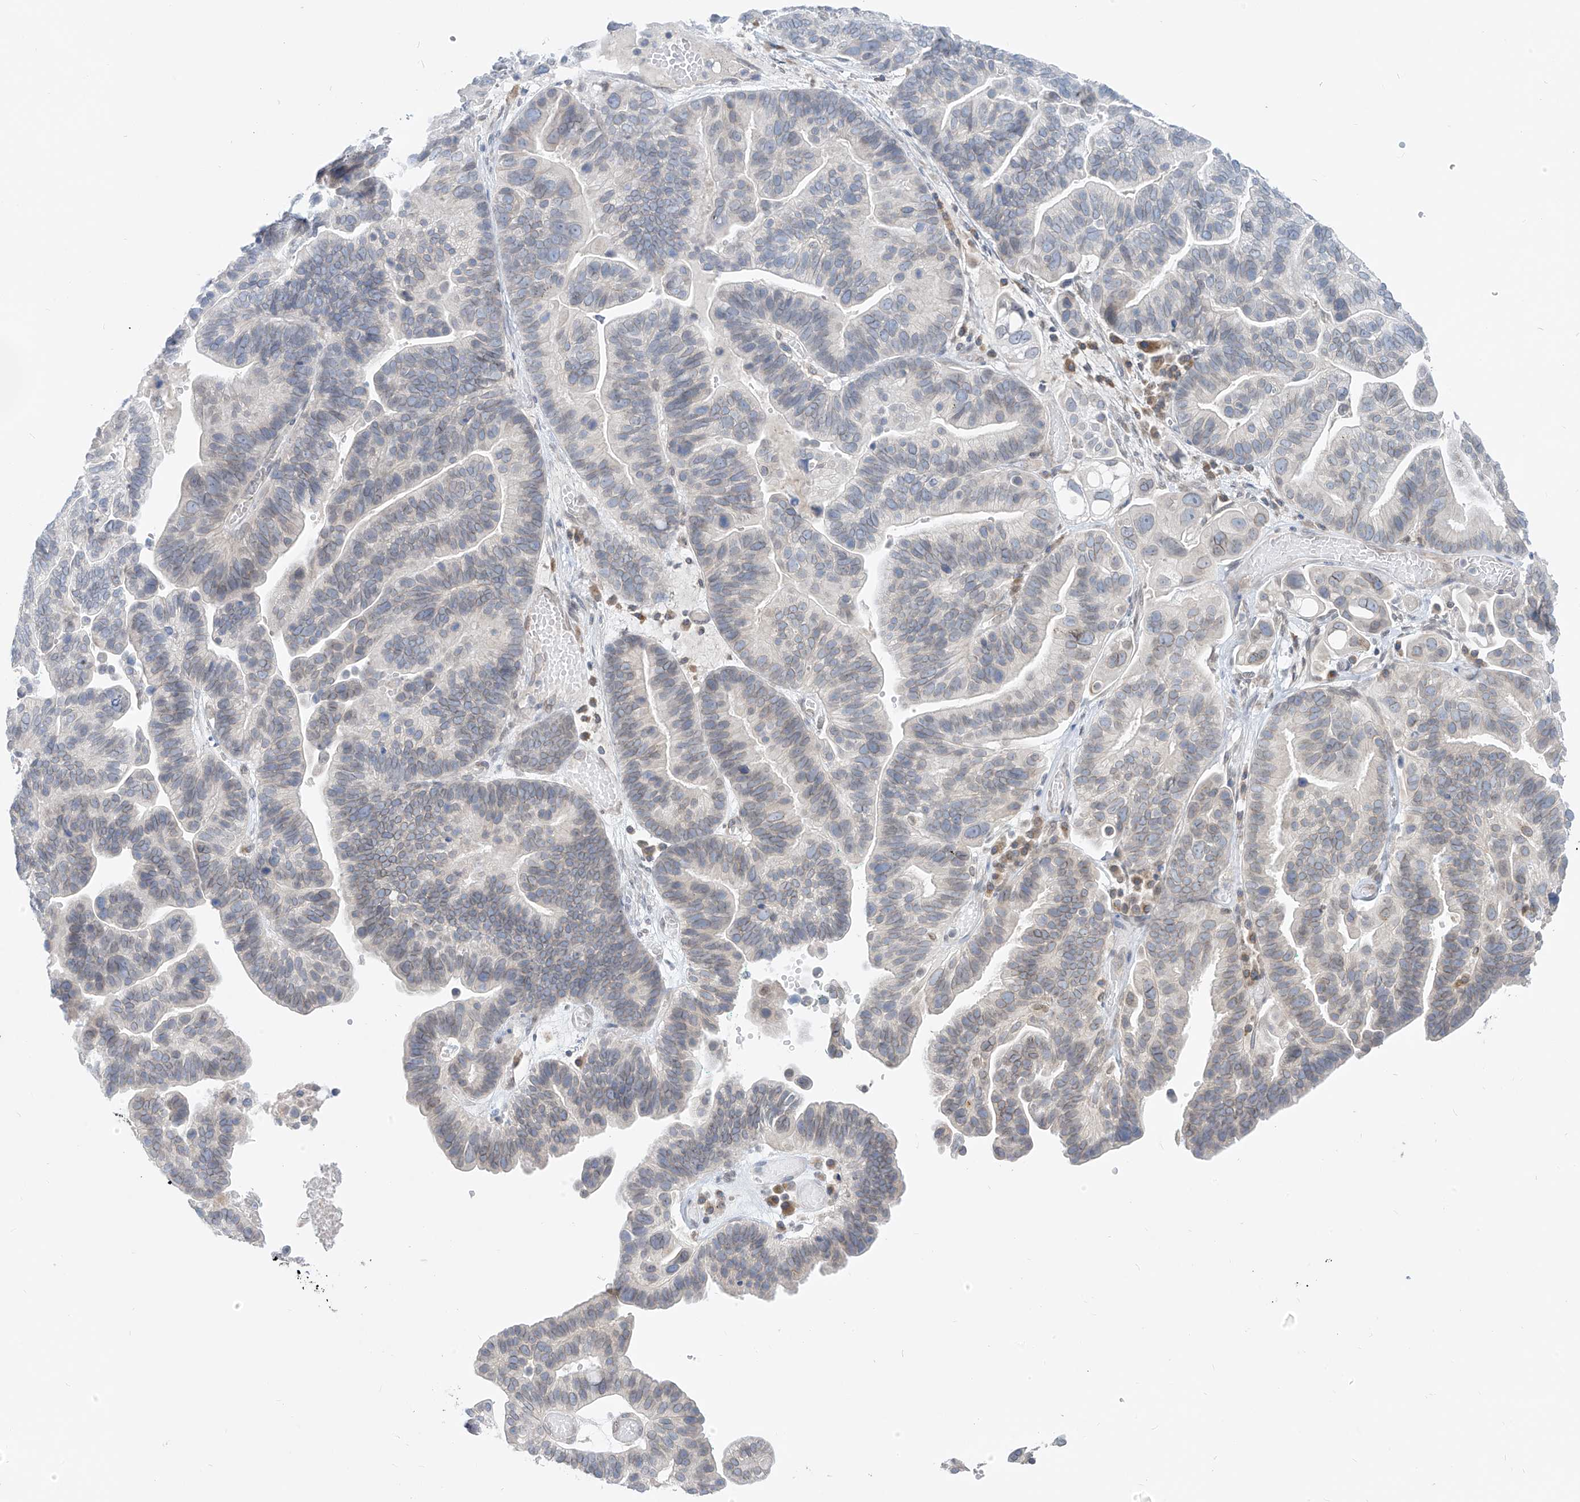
{"staining": {"intensity": "negative", "quantity": "none", "location": "none"}, "tissue": "ovarian cancer", "cell_type": "Tumor cells", "image_type": "cancer", "snomed": [{"axis": "morphology", "description": "Cystadenocarcinoma, serous, NOS"}, {"axis": "topography", "description": "Ovary"}], "caption": "Image shows no protein staining in tumor cells of ovarian cancer (serous cystadenocarcinoma) tissue.", "gene": "KRTAP25-1", "patient": {"sex": "female", "age": 56}}